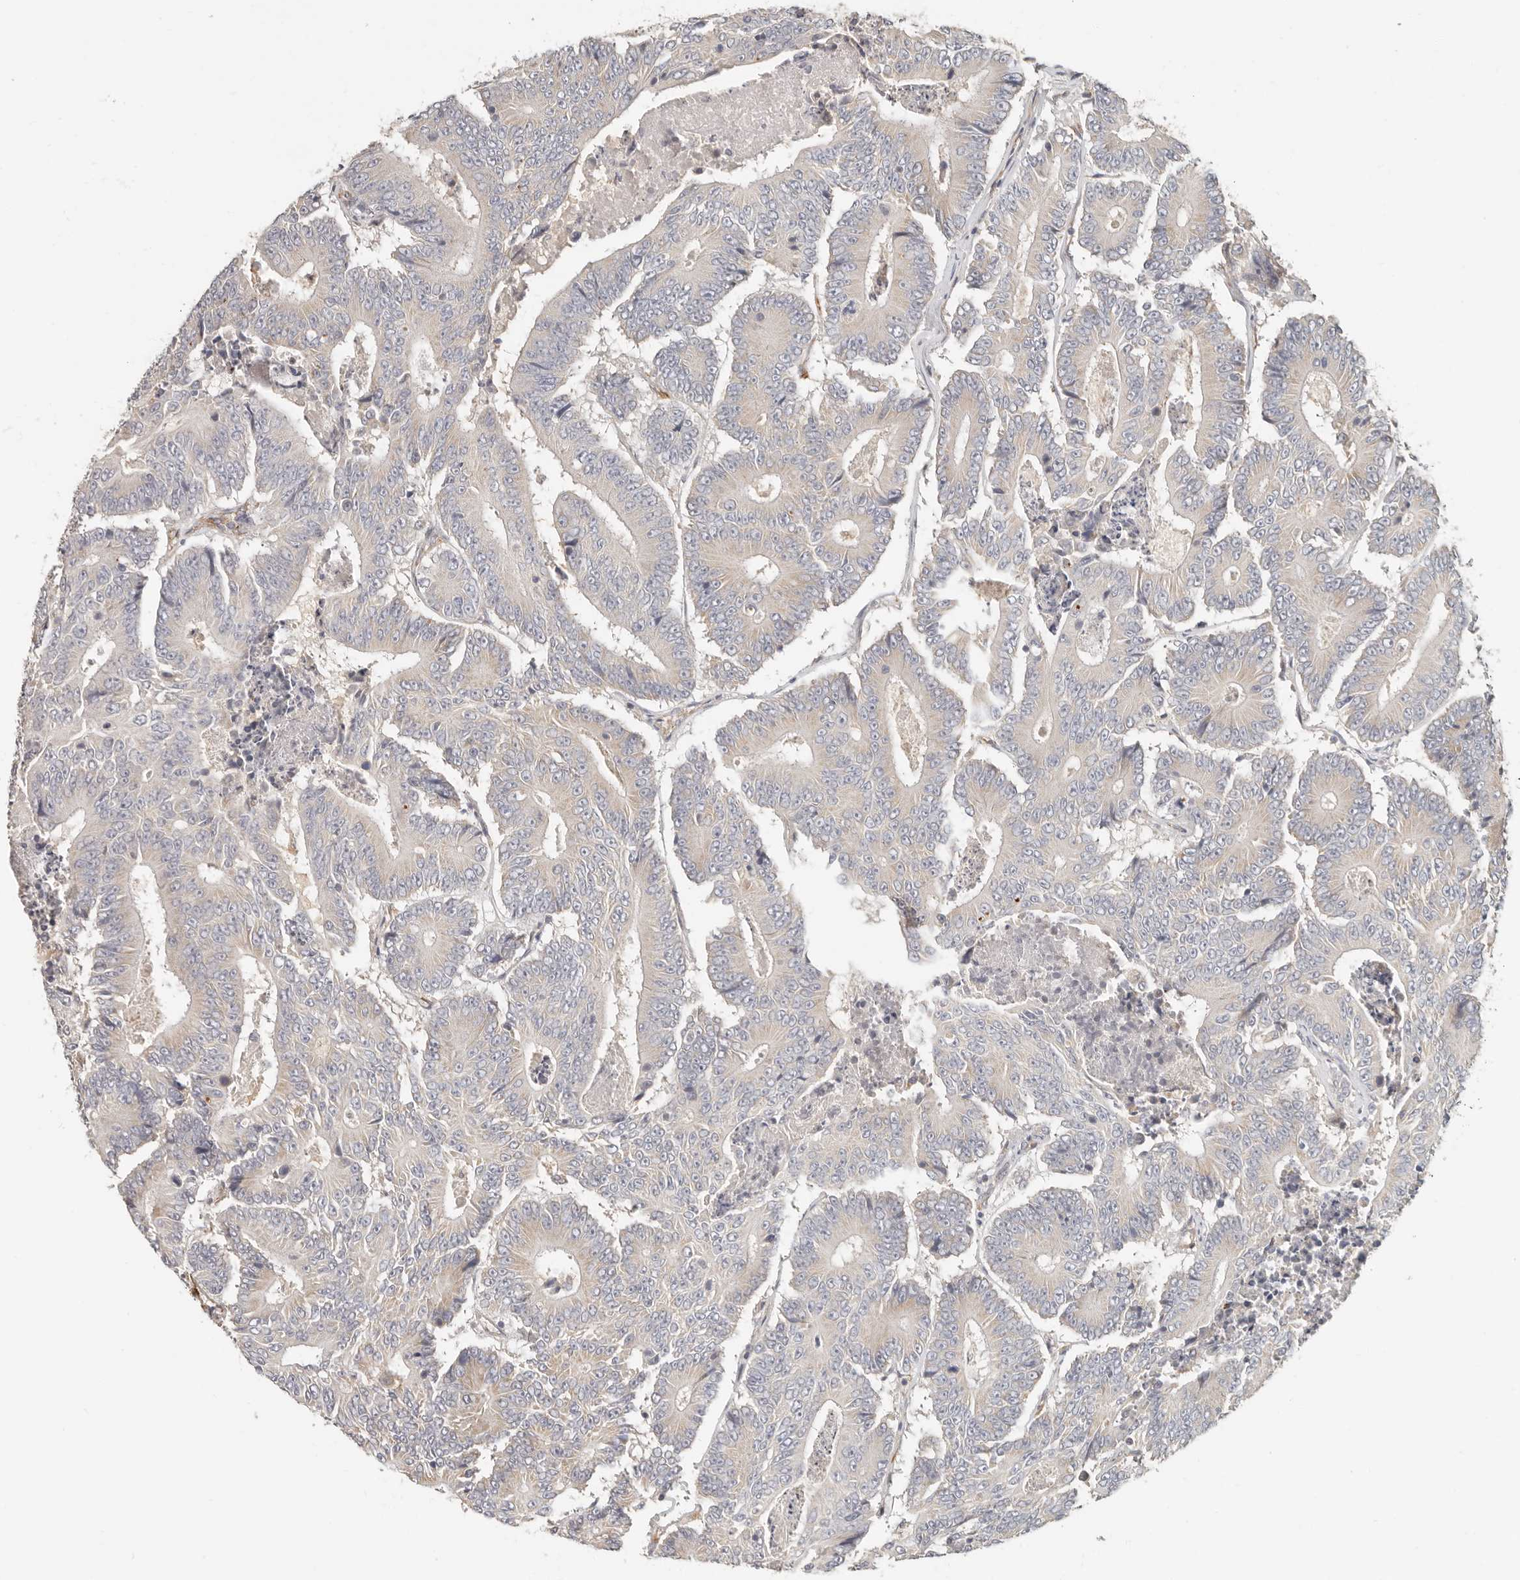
{"staining": {"intensity": "negative", "quantity": "none", "location": "none"}, "tissue": "colorectal cancer", "cell_type": "Tumor cells", "image_type": "cancer", "snomed": [{"axis": "morphology", "description": "Adenocarcinoma, NOS"}, {"axis": "topography", "description": "Colon"}], "caption": "High power microscopy micrograph of an IHC micrograph of colorectal adenocarcinoma, revealing no significant positivity in tumor cells. The staining was performed using DAB (3,3'-diaminobenzidine) to visualize the protein expression in brown, while the nuclei were stained in blue with hematoxylin (Magnification: 20x).", "gene": "SPRING1", "patient": {"sex": "male", "age": 83}}